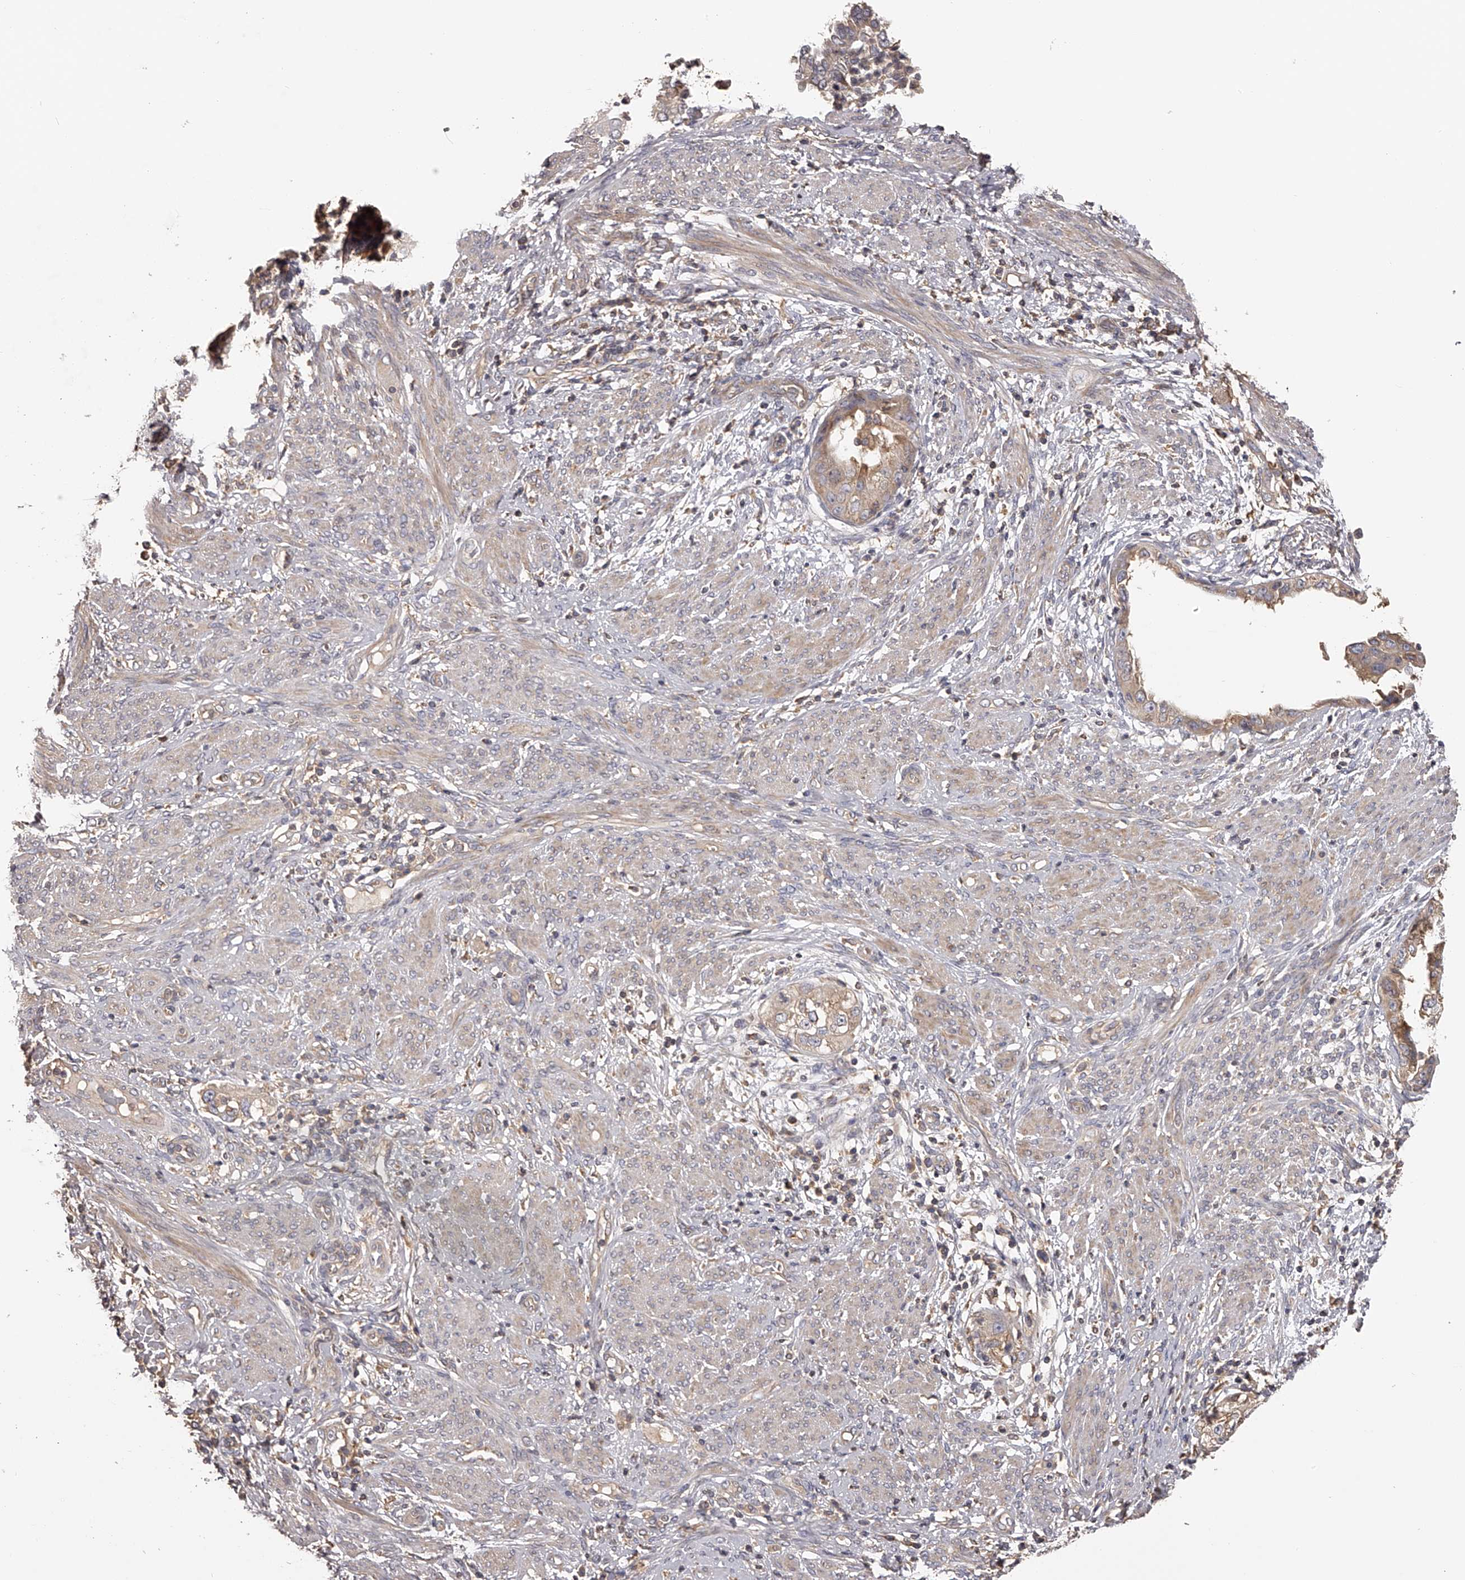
{"staining": {"intensity": "weak", "quantity": "25%-75%", "location": "cytoplasmic/membranous"}, "tissue": "endometrial cancer", "cell_type": "Tumor cells", "image_type": "cancer", "snomed": [{"axis": "morphology", "description": "Adenocarcinoma, NOS"}, {"axis": "topography", "description": "Endometrium"}], "caption": "High-magnification brightfield microscopy of adenocarcinoma (endometrial) stained with DAB (3,3'-diaminobenzidine) (brown) and counterstained with hematoxylin (blue). tumor cells exhibit weak cytoplasmic/membranous staining is appreciated in approximately25%-75% of cells.", "gene": "TNN", "patient": {"sex": "female", "age": 85}}